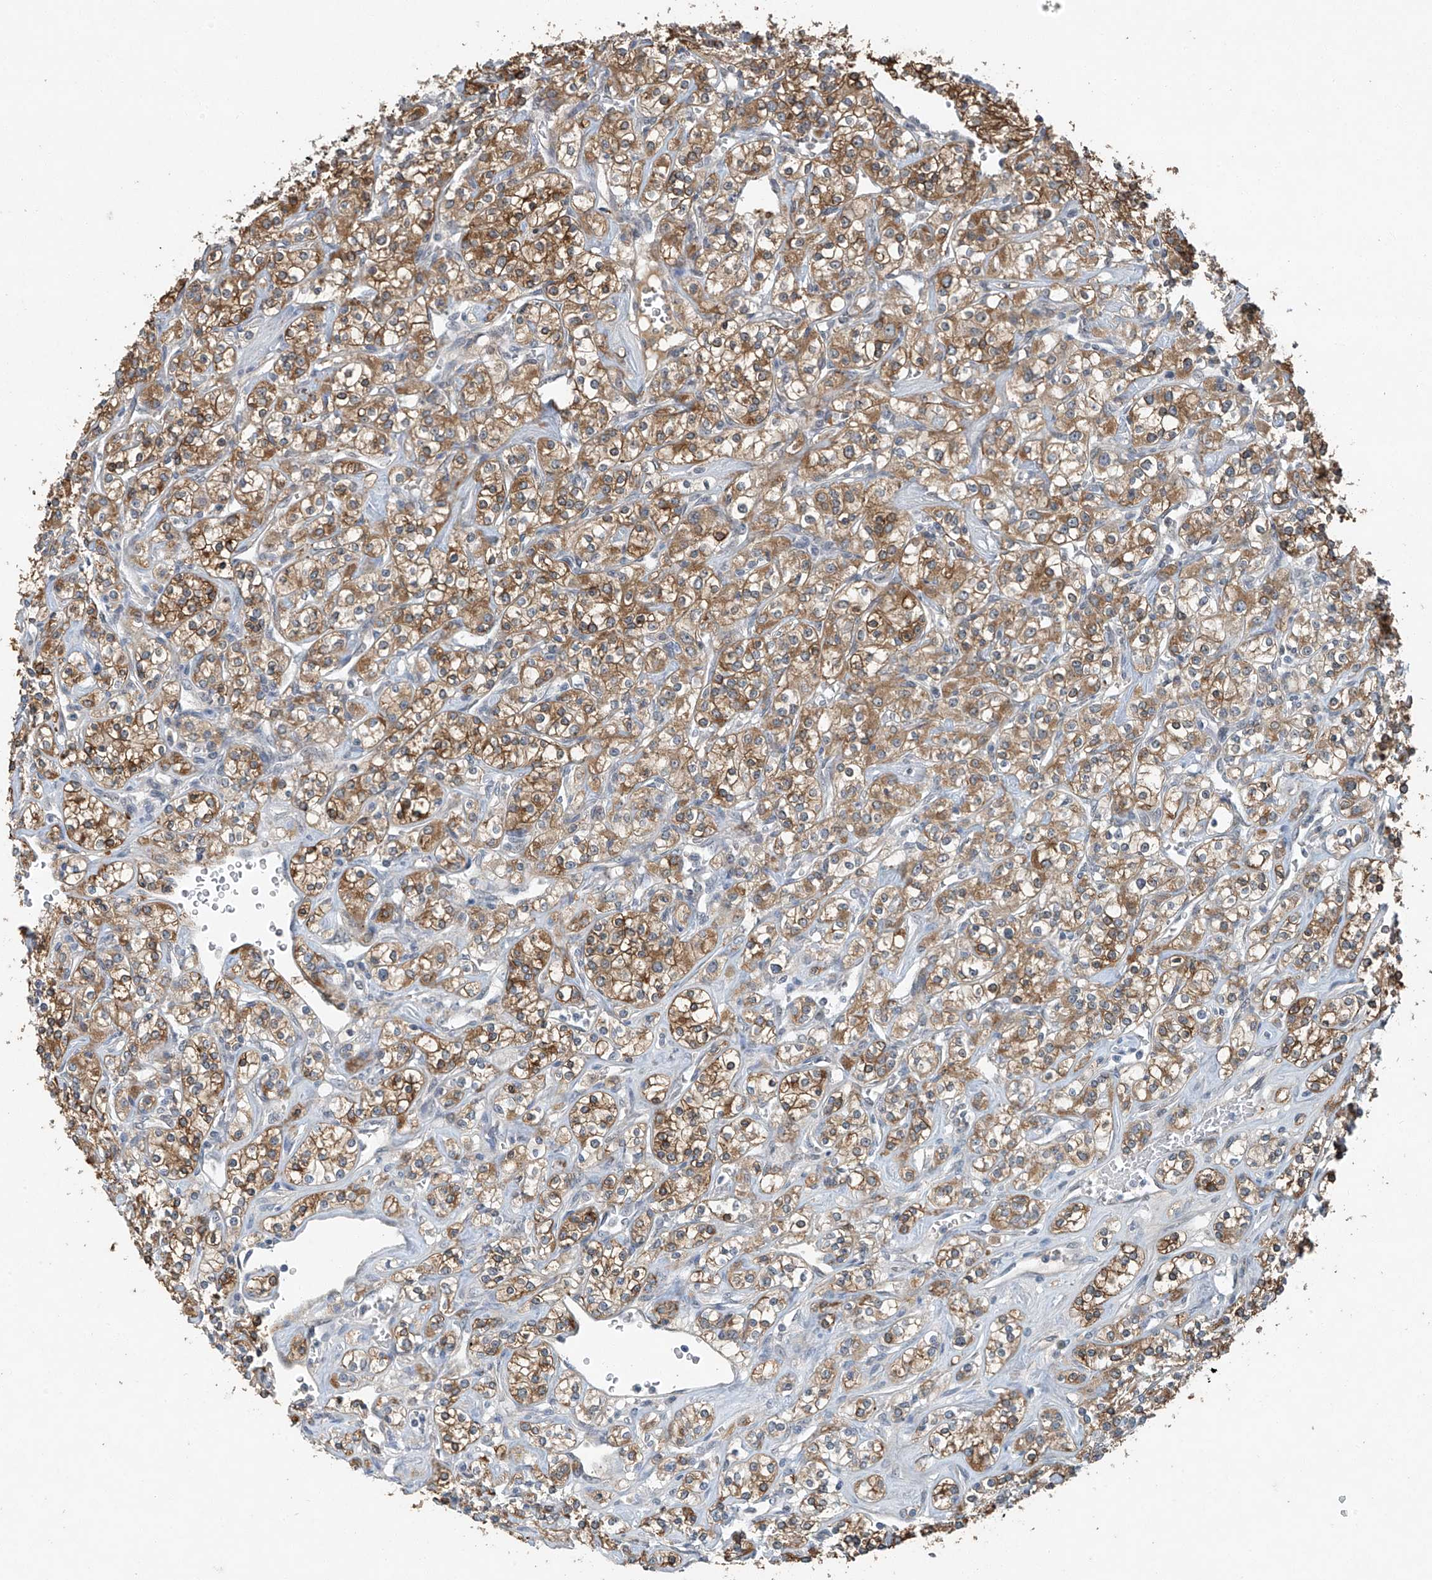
{"staining": {"intensity": "moderate", "quantity": ">75%", "location": "cytoplasmic/membranous"}, "tissue": "renal cancer", "cell_type": "Tumor cells", "image_type": "cancer", "snomed": [{"axis": "morphology", "description": "Adenocarcinoma, NOS"}, {"axis": "topography", "description": "Kidney"}], "caption": "Human renal adenocarcinoma stained with a protein marker reveals moderate staining in tumor cells.", "gene": "TAF8", "patient": {"sex": "male", "age": 77}}